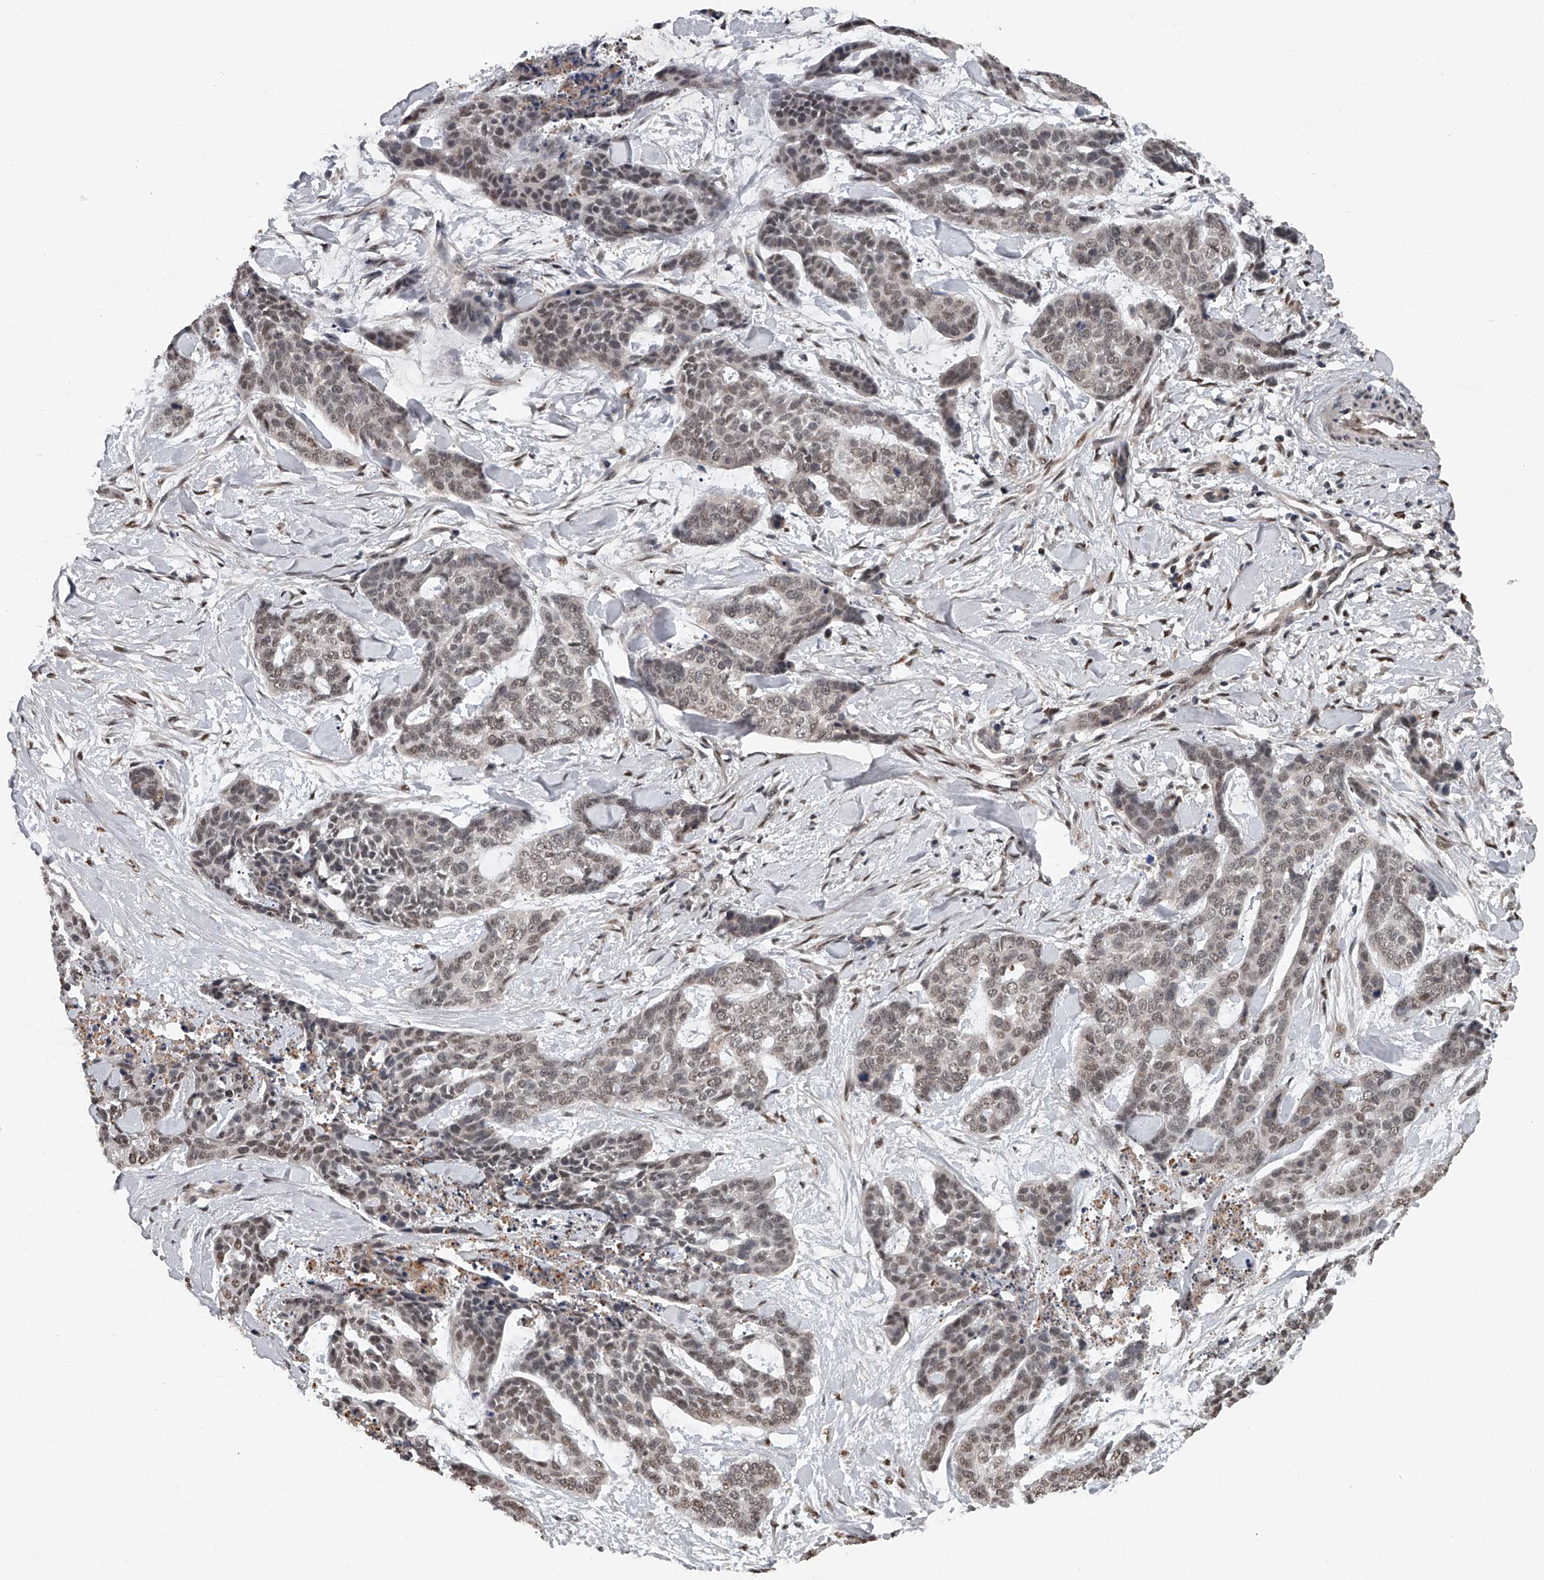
{"staining": {"intensity": "weak", "quantity": ">75%", "location": "nuclear"}, "tissue": "skin cancer", "cell_type": "Tumor cells", "image_type": "cancer", "snomed": [{"axis": "morphology", "description": "Basal cell carcinoma"}, {"axis": "topography", "description": "Skin"}], "caption": "Protein expression analysis of human skin basal cell carcinoma reveals weak nuclear staining in about >75% of tumor cells.", "gene": "PLEKHG1", "patient": {"sex": "female", "age": 64}}